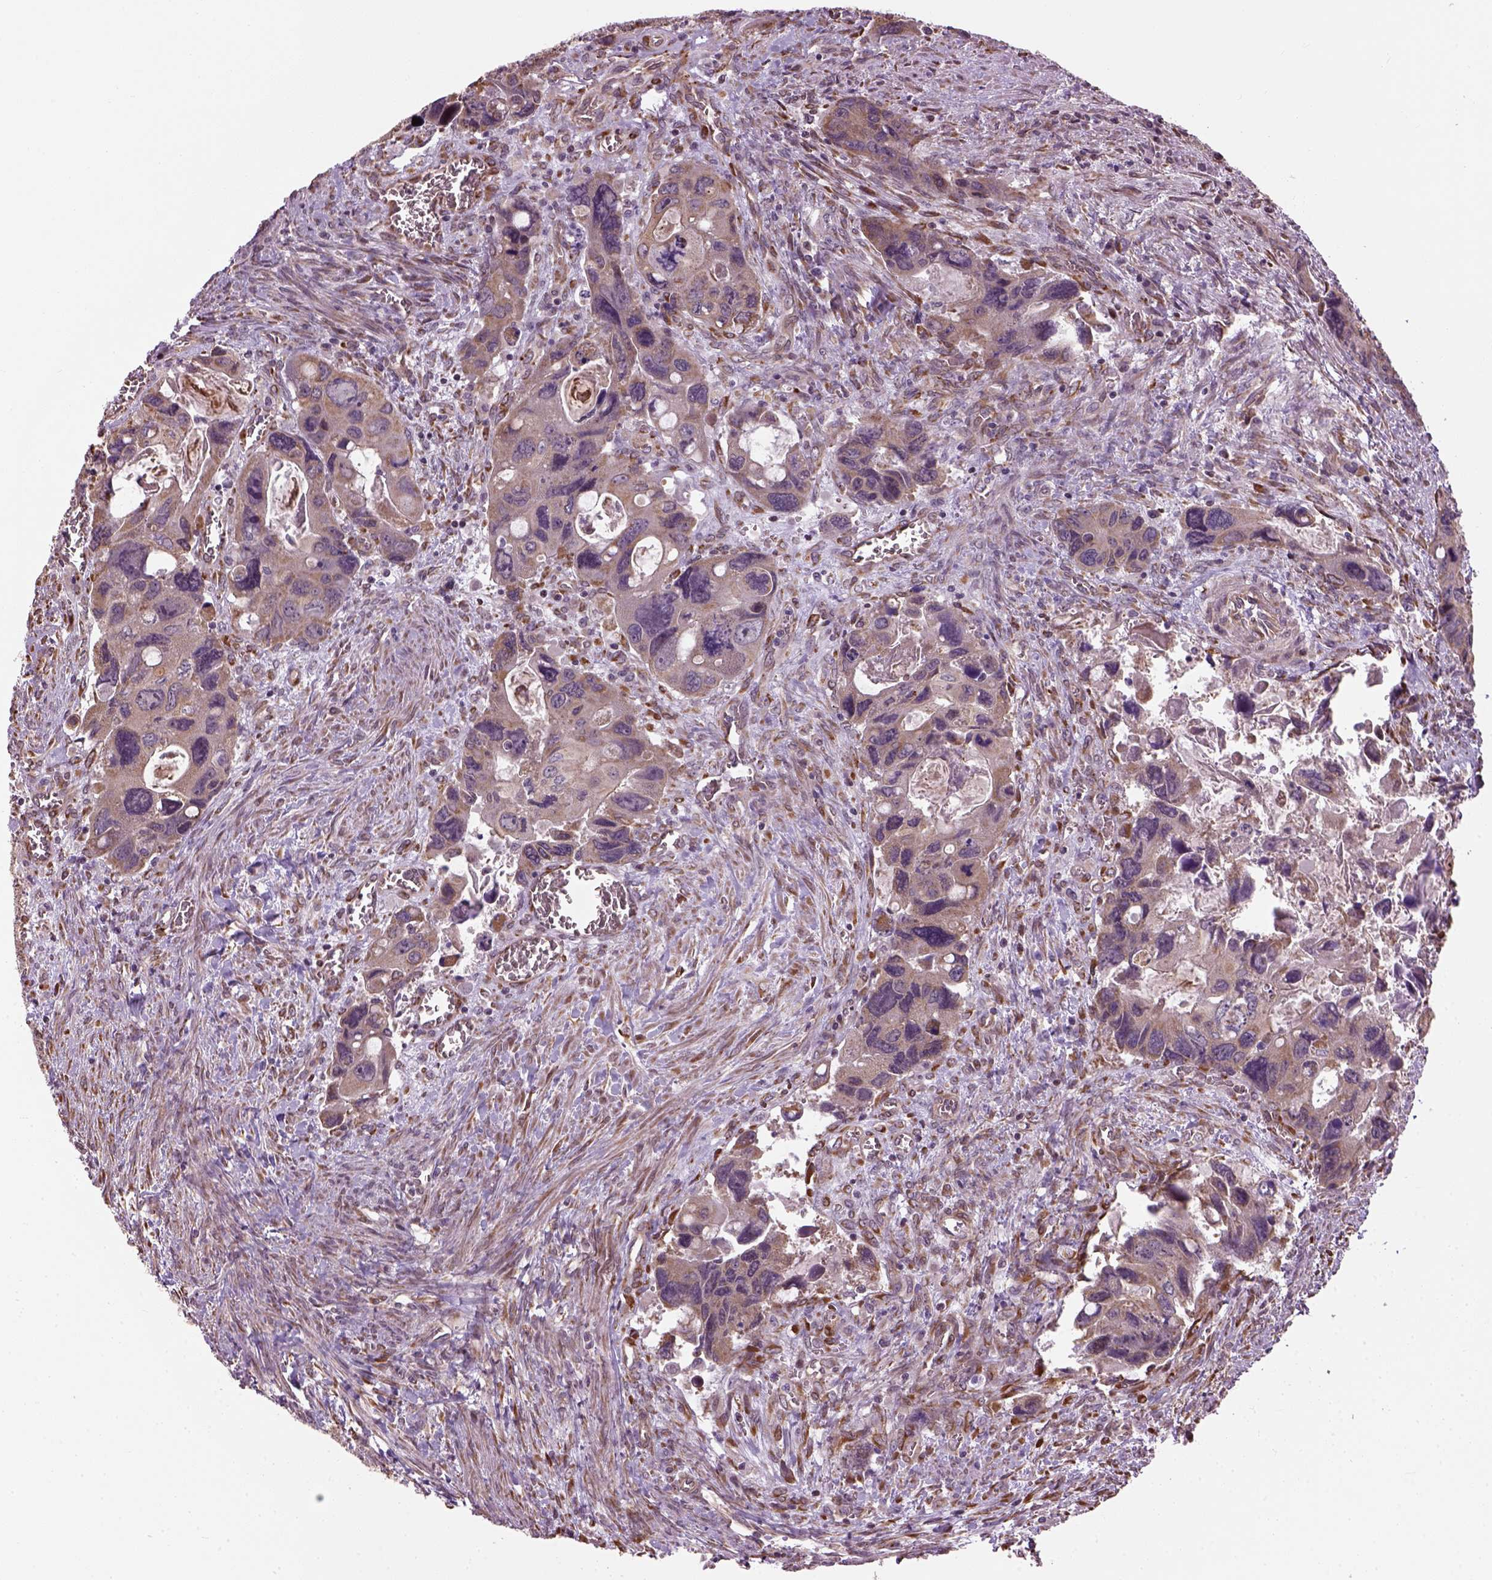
{"staining": {"intensity": "weak", "quantity": "25%-75%", "location": "cytoplasmic/membranous"}, "tissue": "colorectal cancer", "cell_type": "Tumor cells", "image_type": "cancer", "snomed": [{"axis": "morphology", "description": "Adenocarcinoma, NOS"}, {"axis": "topography", "description": "Rectum"}], "caption": "Weak cytoplasmic/membranous staining for a protein is appreciated in about 25%-75% of tumor cells of colorectal cancer using immunohistochemistry.", "gene": "XK", "patient": {"sex": "male", "age": 62}}